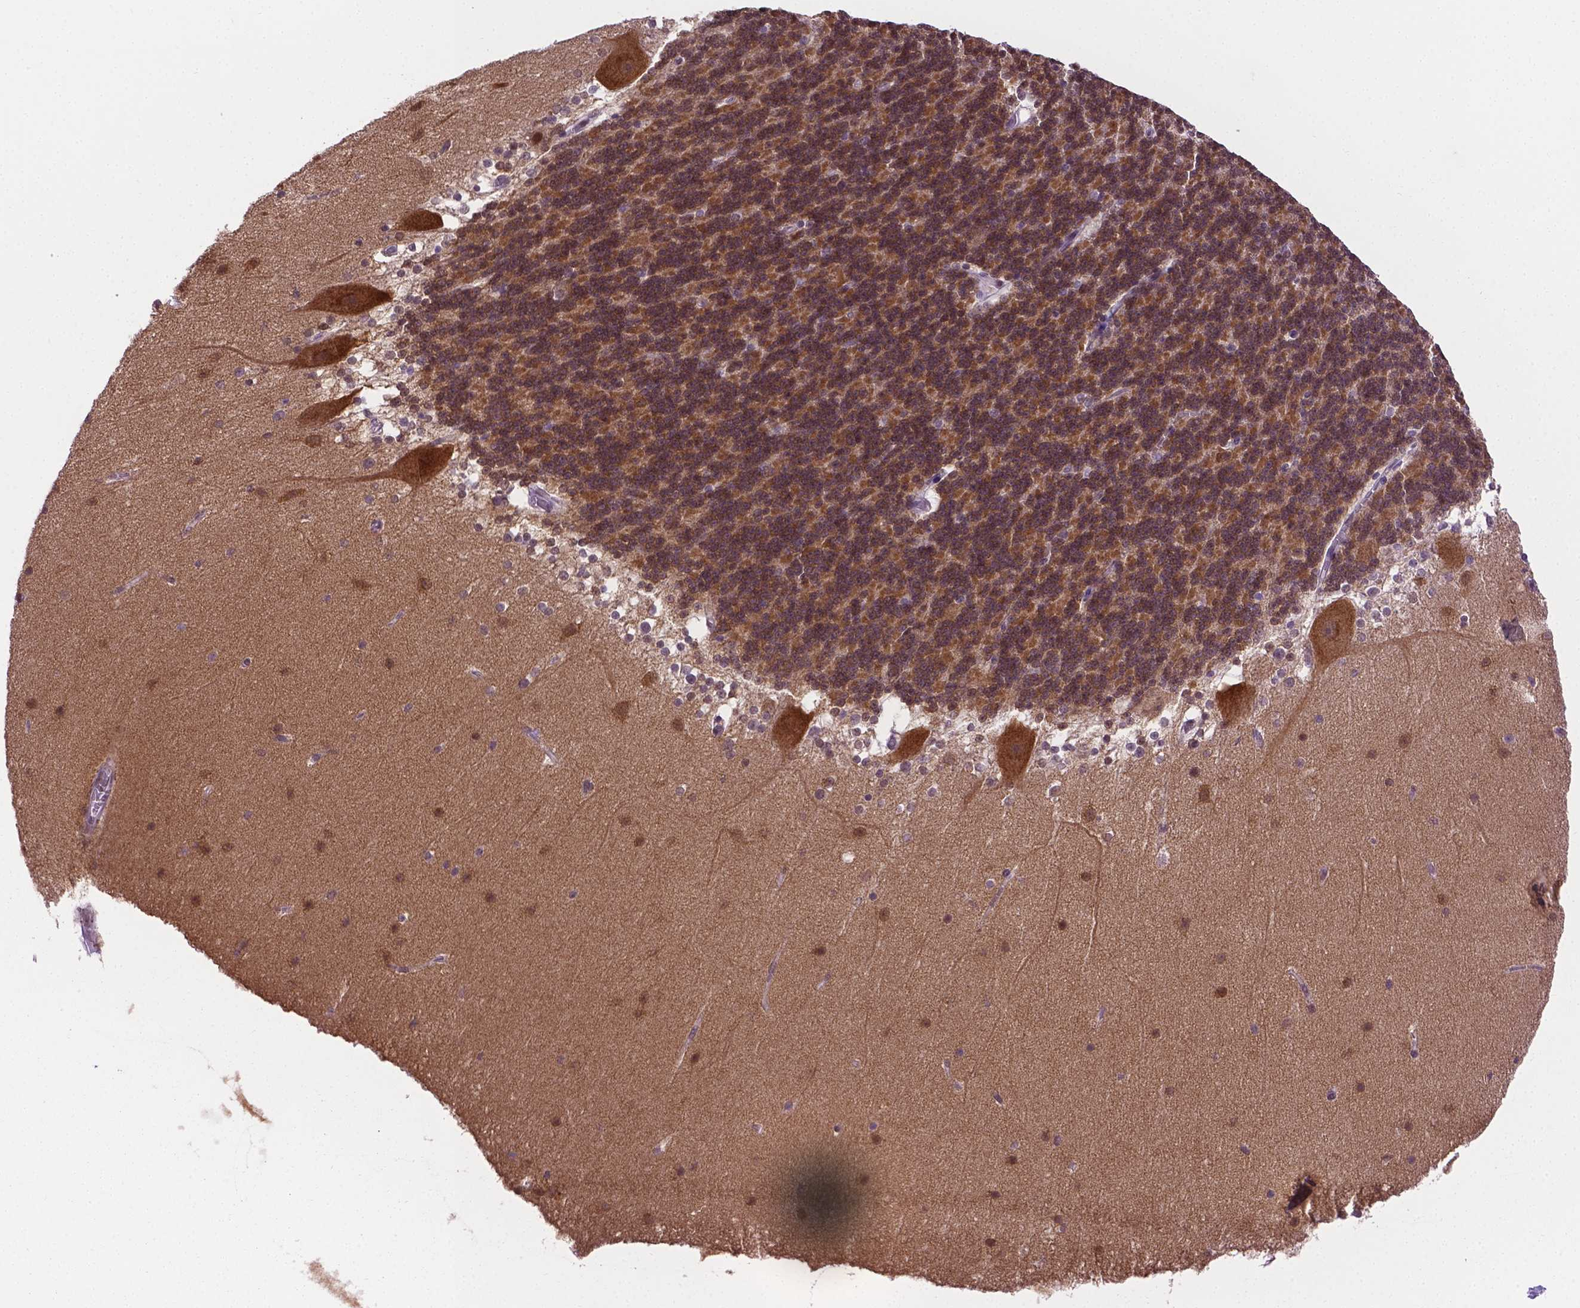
{"staining": {"intensity": "moderate", "quantity": "25%-75%", "location": "cytoplasmic/membranous,nuclear"}, "tissue": "cerebellum", "cell_type": "Cells in granular layer", "image_type": "normal", "snomed": [{"axis": "morphology", "description": "Normal tissue, NOS"}, {"axis": "topography", "description": "Cerebellum"}], "caption": "IHC image of benign cerebellum: human cerebellum stained using immunohistochemistry reveals medium levels of moderate protein expression localized specifically in the cytoplasmic/membranous,nuclear of cells in granular layer, appearing as a cytoplasmic/membranous,nuclear brown color.", "gene": "ABI2", "patient": {"sex": "female", "age": 19}}